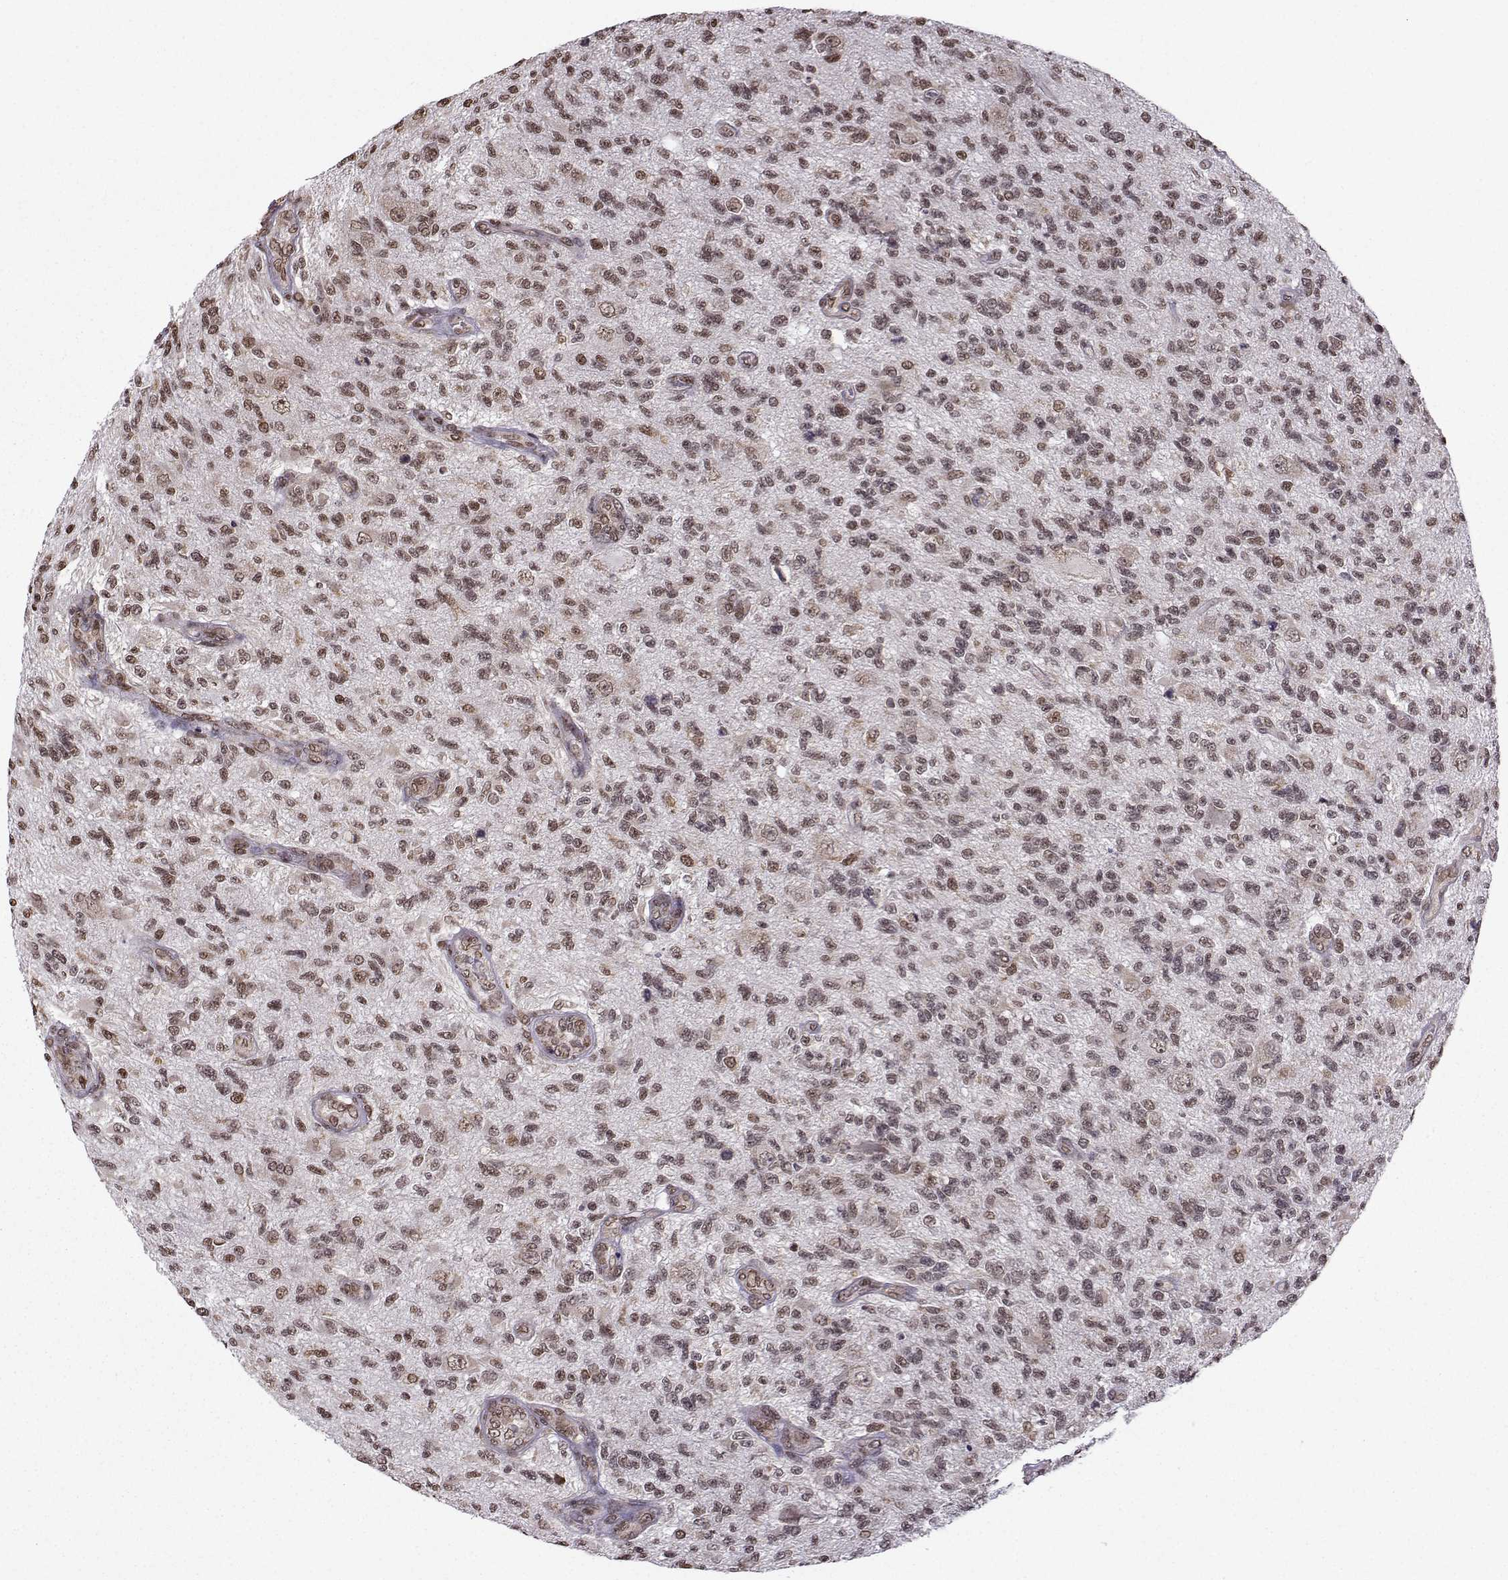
{"staining": {"intensity": "moderate", "quantity": ">75%", "location": "nuclear"}, "tissue": "glioma", "cell_type": "Tumor cells", "image_type": "cancer", "snomed": [{"axis": "morphology", "description": "Glioma, malignant, High grade"}, {"axis": "topography", "description": "Brain"}], "caption": "A micrograph showing moderate nuclear staining in approximately >75% of tumor cells in glioma, as visualized by brown immunohistochemical staining.", "gene": "EZH1", "patient": {"sex": "male", "age": 56}}